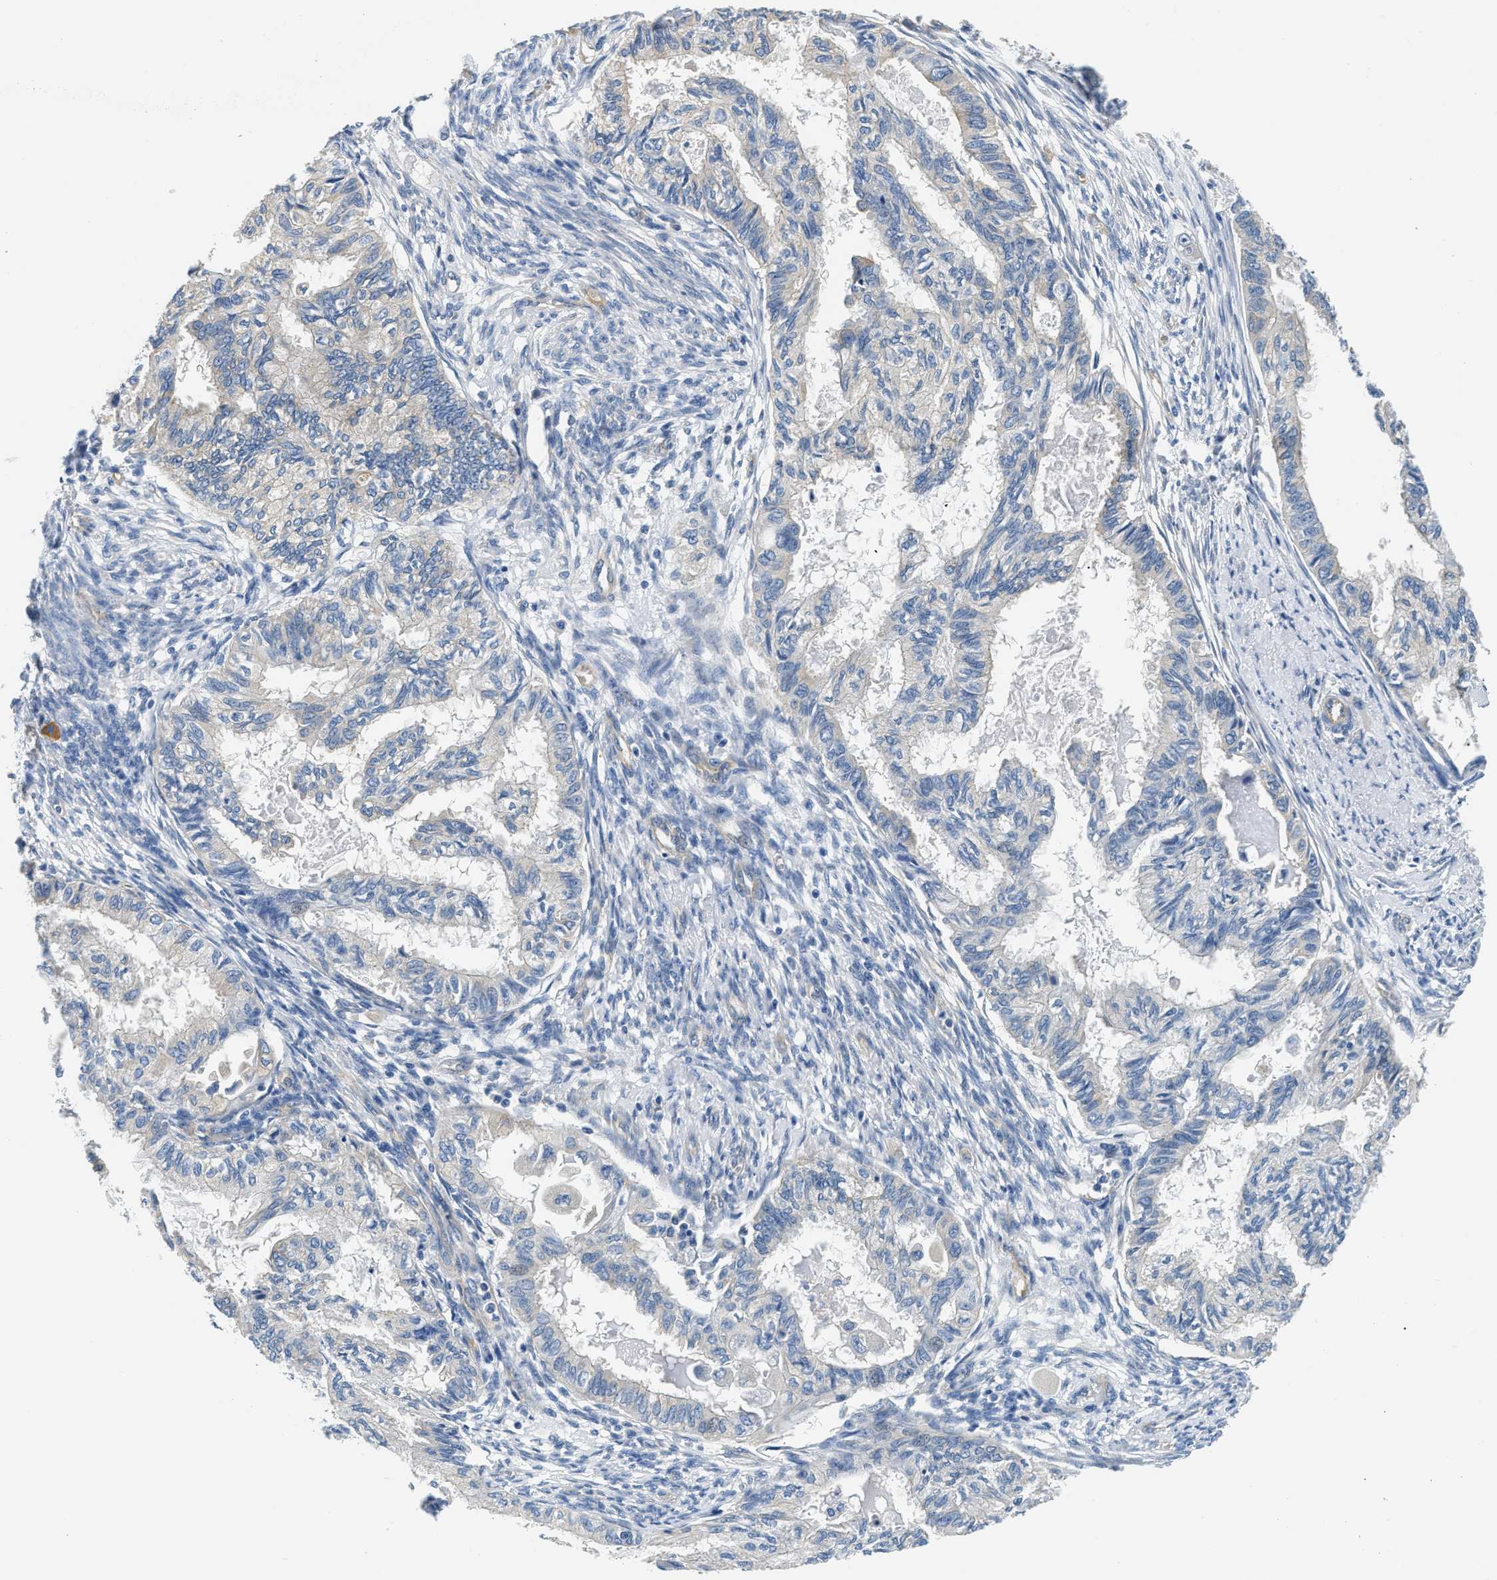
{"staining": {"intensity": "weak", "quantity": "<25%", "location": "cytoplasmic/membranous"}, "tissue": "cervical cancer", "cell_type": "Tumor cells", "image_type": "cancer", "snomed": [{"axis": "morphology", "description": "Normal tissue, NOS"}, {"axis": "morphology", "description": "Adenocarcinoma, NOS"}, {"axis": "topography", "description": "Cervix"}, {"axis": "topography", "description": "Endometrium"}], "caption": "Immunohistochemistry of human cervical cancer reveals no expression in tumor cells.", "gene": "CSDE1", "patient": {"sex": "female", "age": 86}}